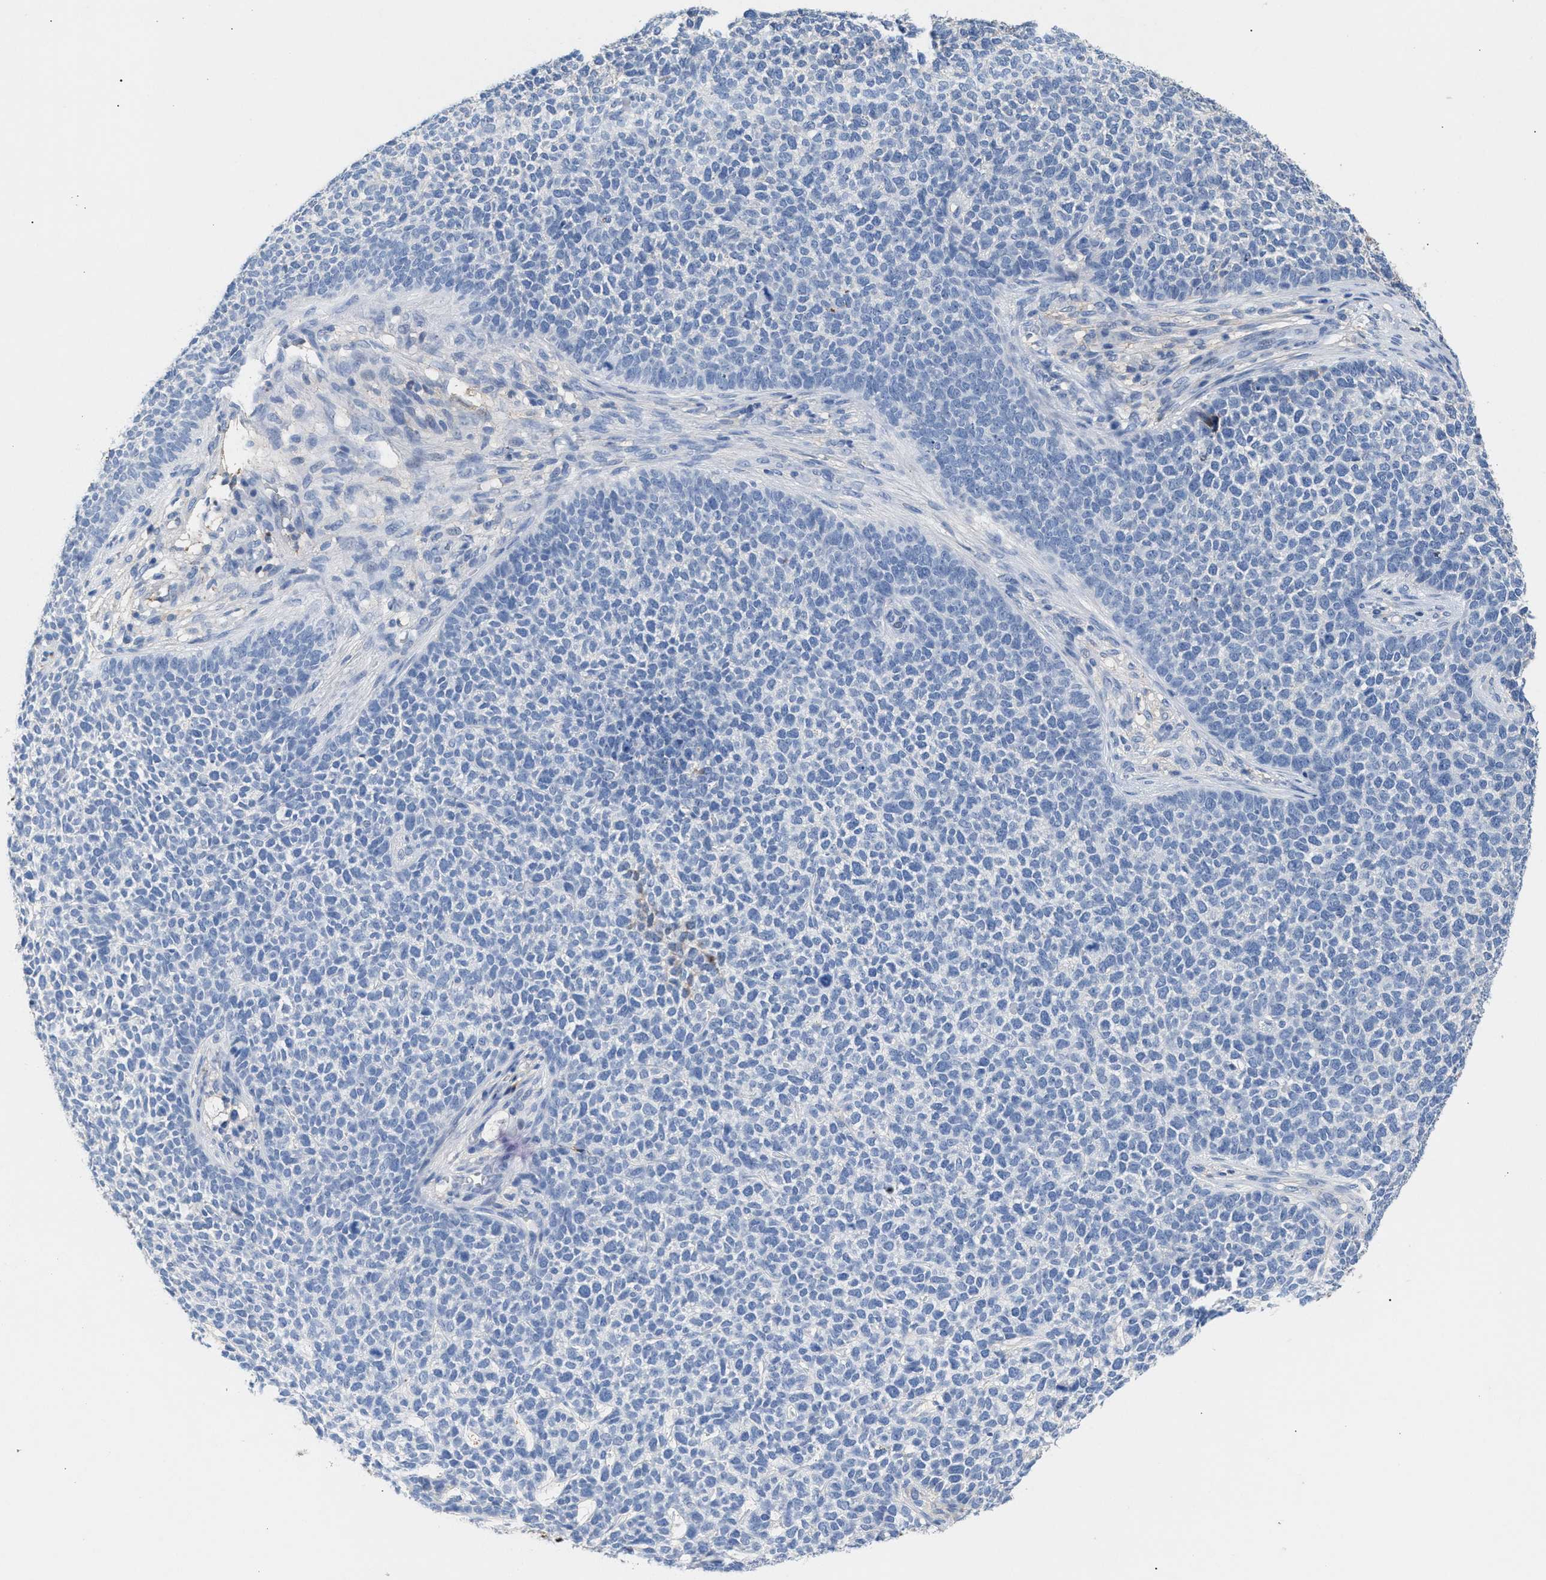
{"staining": {"intensity": "negative", "quantity": "none", "location": "none"}, "tissue": "skin cancer", "cell_type": "Tumor cells", "image_type": "cancer", "snomed": [{"axis": "morphology", "description": "Basal cell carcinoma"}, {"axis": "topography", "description": "Skin"}], "caption": "IHC histopathology image of neoplastic tissue: human skin basal cell carcinoma stained with DAB (3,3'-diaminobenzidine) reveals no significant protein staining in tumor cells. (Brightfield microscopy of DAB immunohistochemistry at high magnification).", "gene": "APOH", "patient": {"sex": "female", "age": 84}}